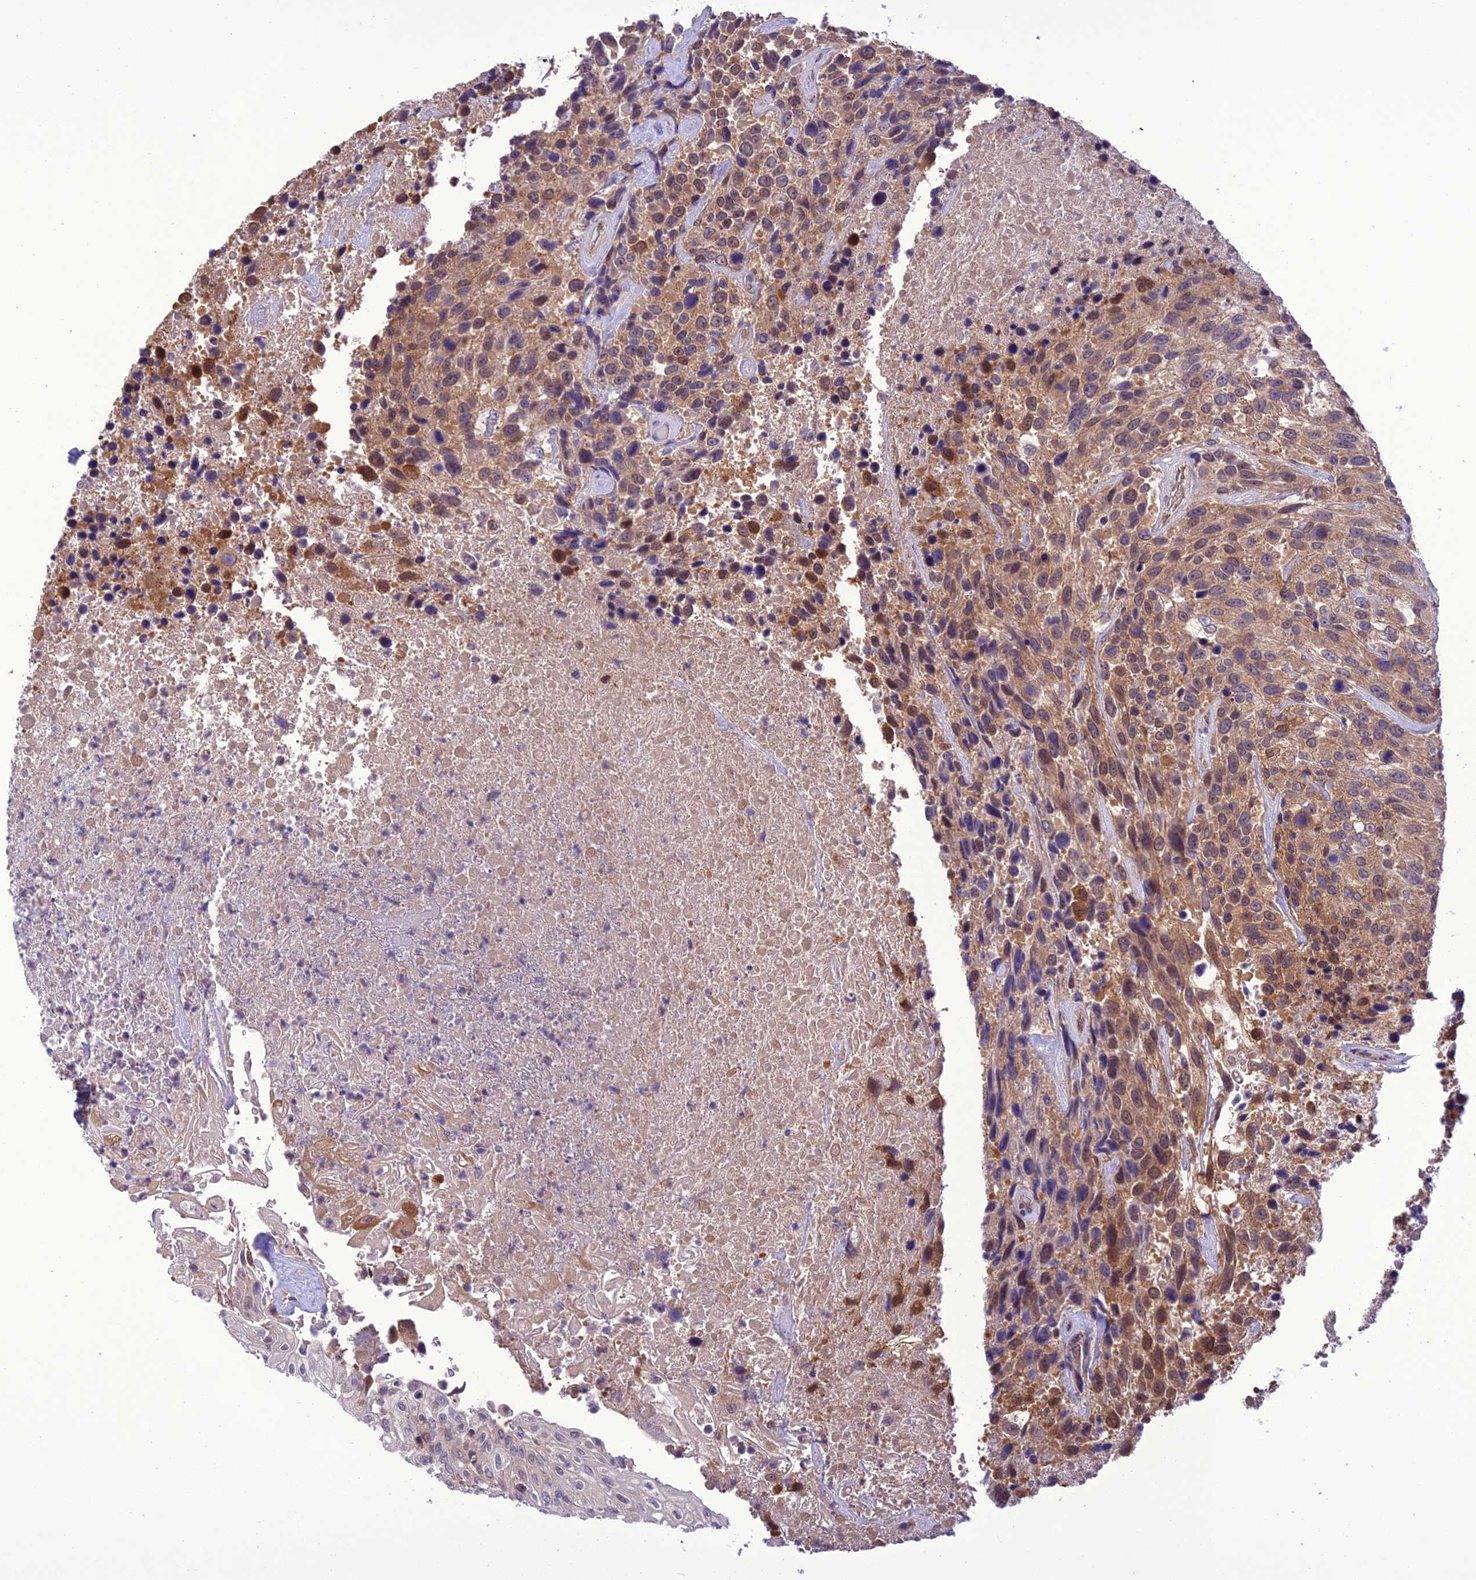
{"staining": {"intensity": "moderate", "quantity": ">75%", "location": "cytoplasmic/membranous,nuclear"}, "tissue": "urothelial cancer", "cell_type": "Tumor cells", "image_type": "cancer", "snomed": [{"axis": "morphology", "description": "Urothelial carcinoma, High grade"}, {"axis": "topography", "description": "Urinary bladder"}], "caption": "A micrograph of human high-grade urothelial carcinoma stained for a protein exhibits moderate cytoplasmic/membranous and nuclear brown staining in tumor cells.", "gene": "BORCS6", "patient": {"sex": "female", "age": 70}}